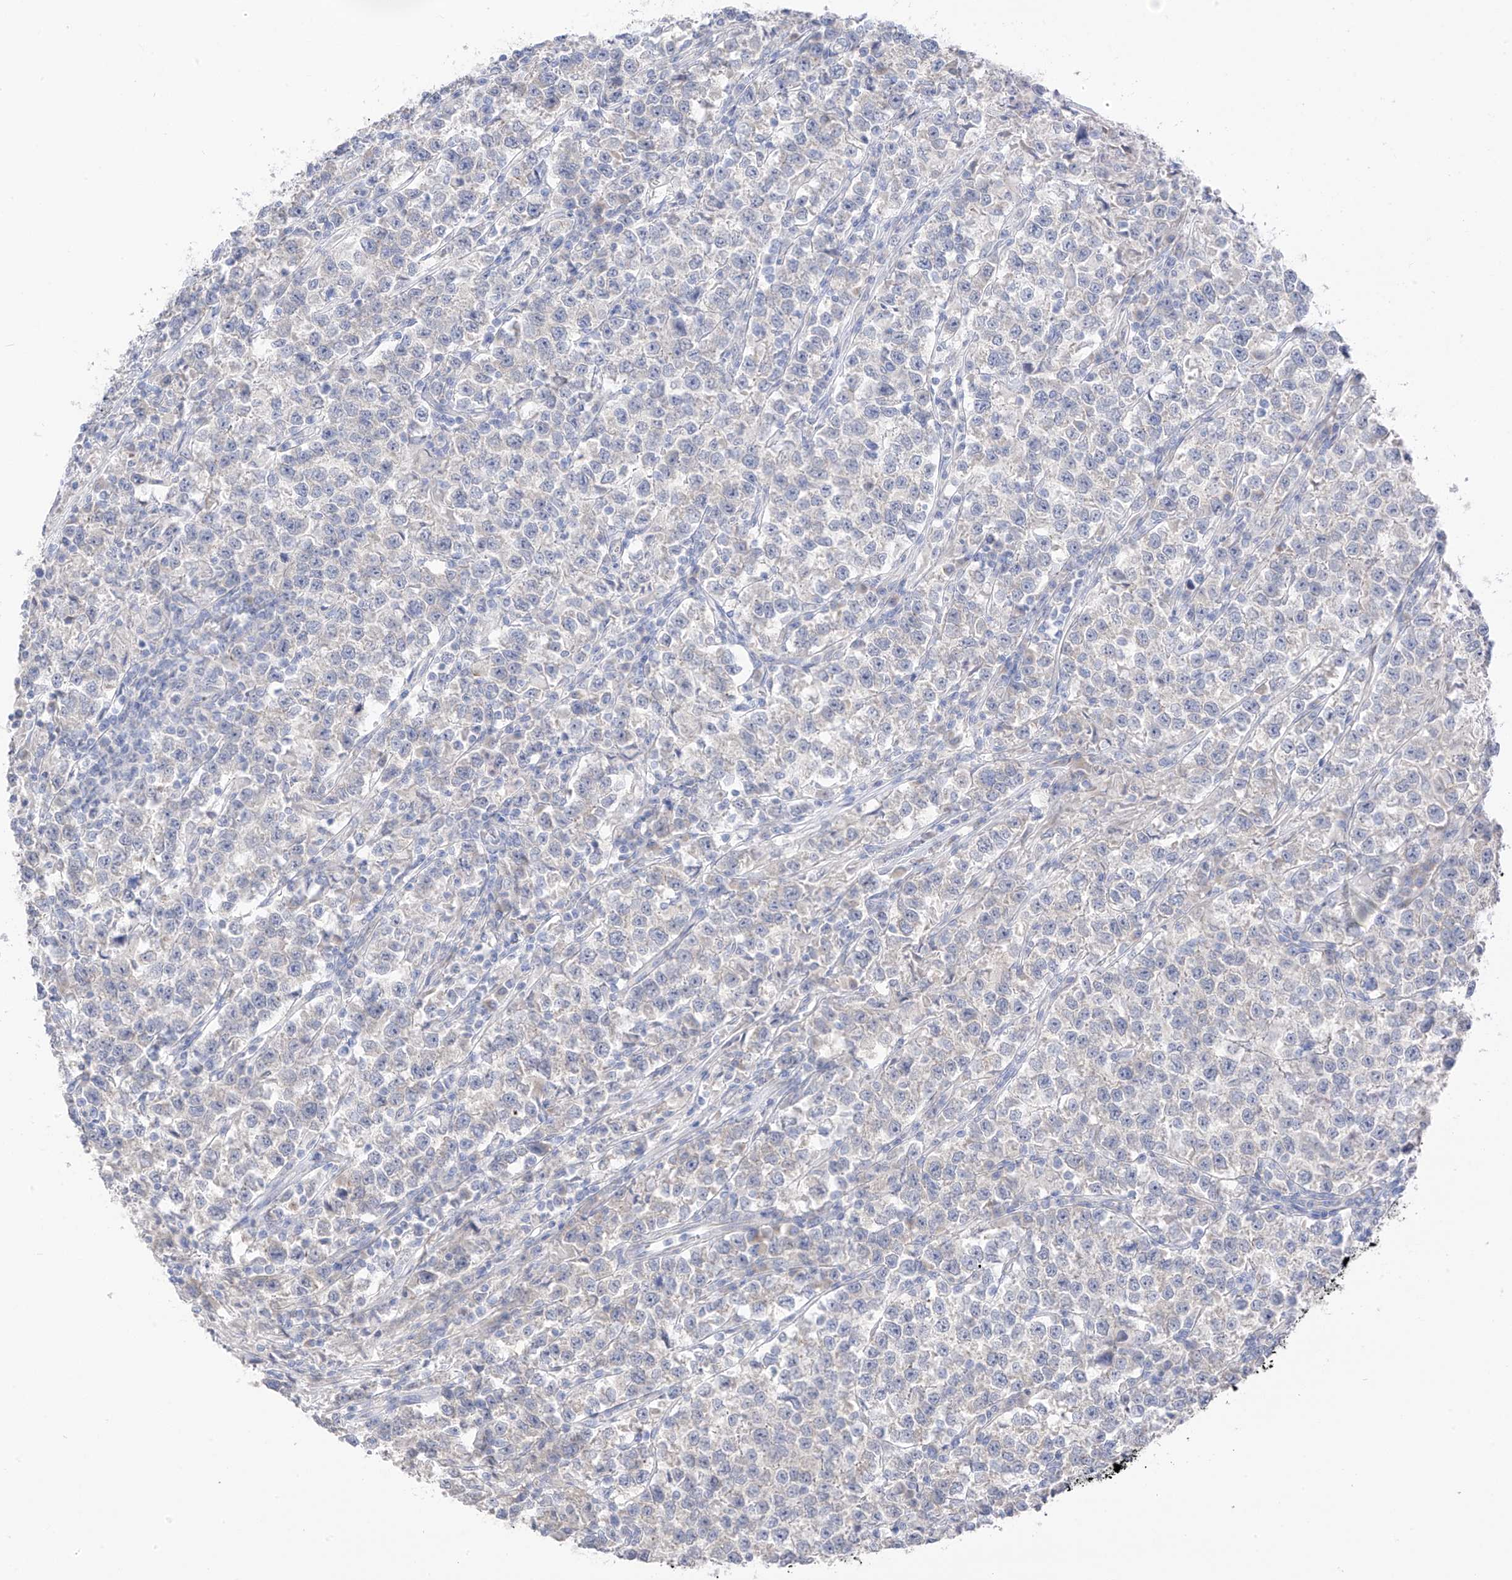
{"staining": {"intensity": "negative", "quantity": "none", "location": "none"}, "tissue": "testis cancer", "cell_type": "Tumor cells", "image_type": "cancer", "snomed": [{"axis": "morphology", "description": "Normal tissue, NOS"}, {"axis": "morphology", "description": "Seminoma, NOS"}, {"axis": "topography", "description": "Testis"}], "caption": "There is no significant expression in tumor cells of testis cancer.", "gene": "NALCN", "patient": {"sex": "male", "age": 43}}